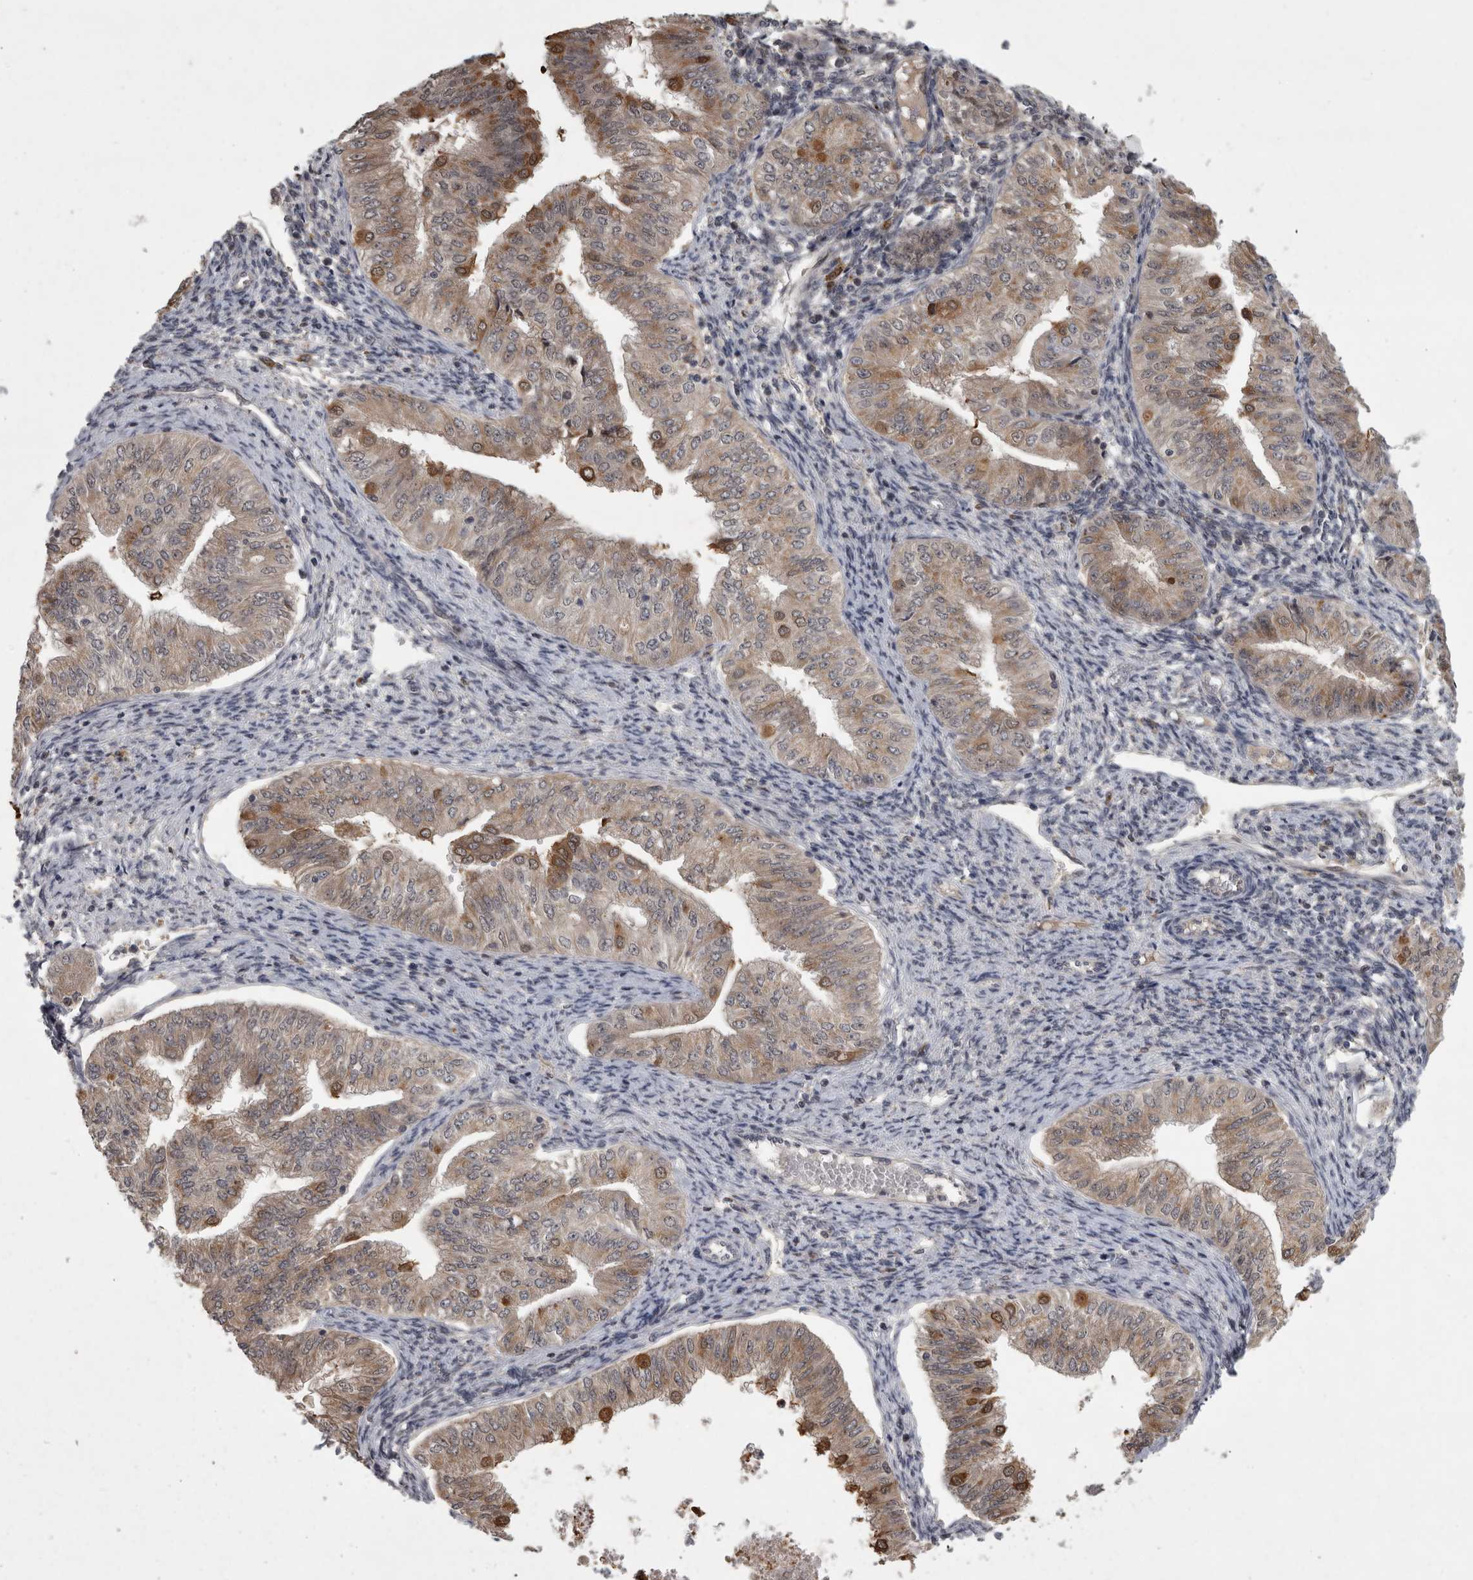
{"staining": {"intensity": "moderate", "quantity": "<25%", "location": "cytoplasmic/membranous"}, "tissue": "endometrial cancer", "cell_type": "Tumor cells", "image_type": "cancer", "snomed": [{"axis": "morphology", "description": "Normal tissue, NOS"}, {"axis": "morphology", "description": "Adenocarcinoma, NOS"}, {"axis": "topography", "description": "Endometrium"}], "caption": "A low amount of moderate cytoplasmic/membranous positivity is present in approximately <25% of tumor cells in endometrial cancer (adenocarcinoma) tissue.", "gene": "MAN2A1", "patient": {"sex": "female", "age": 53}}